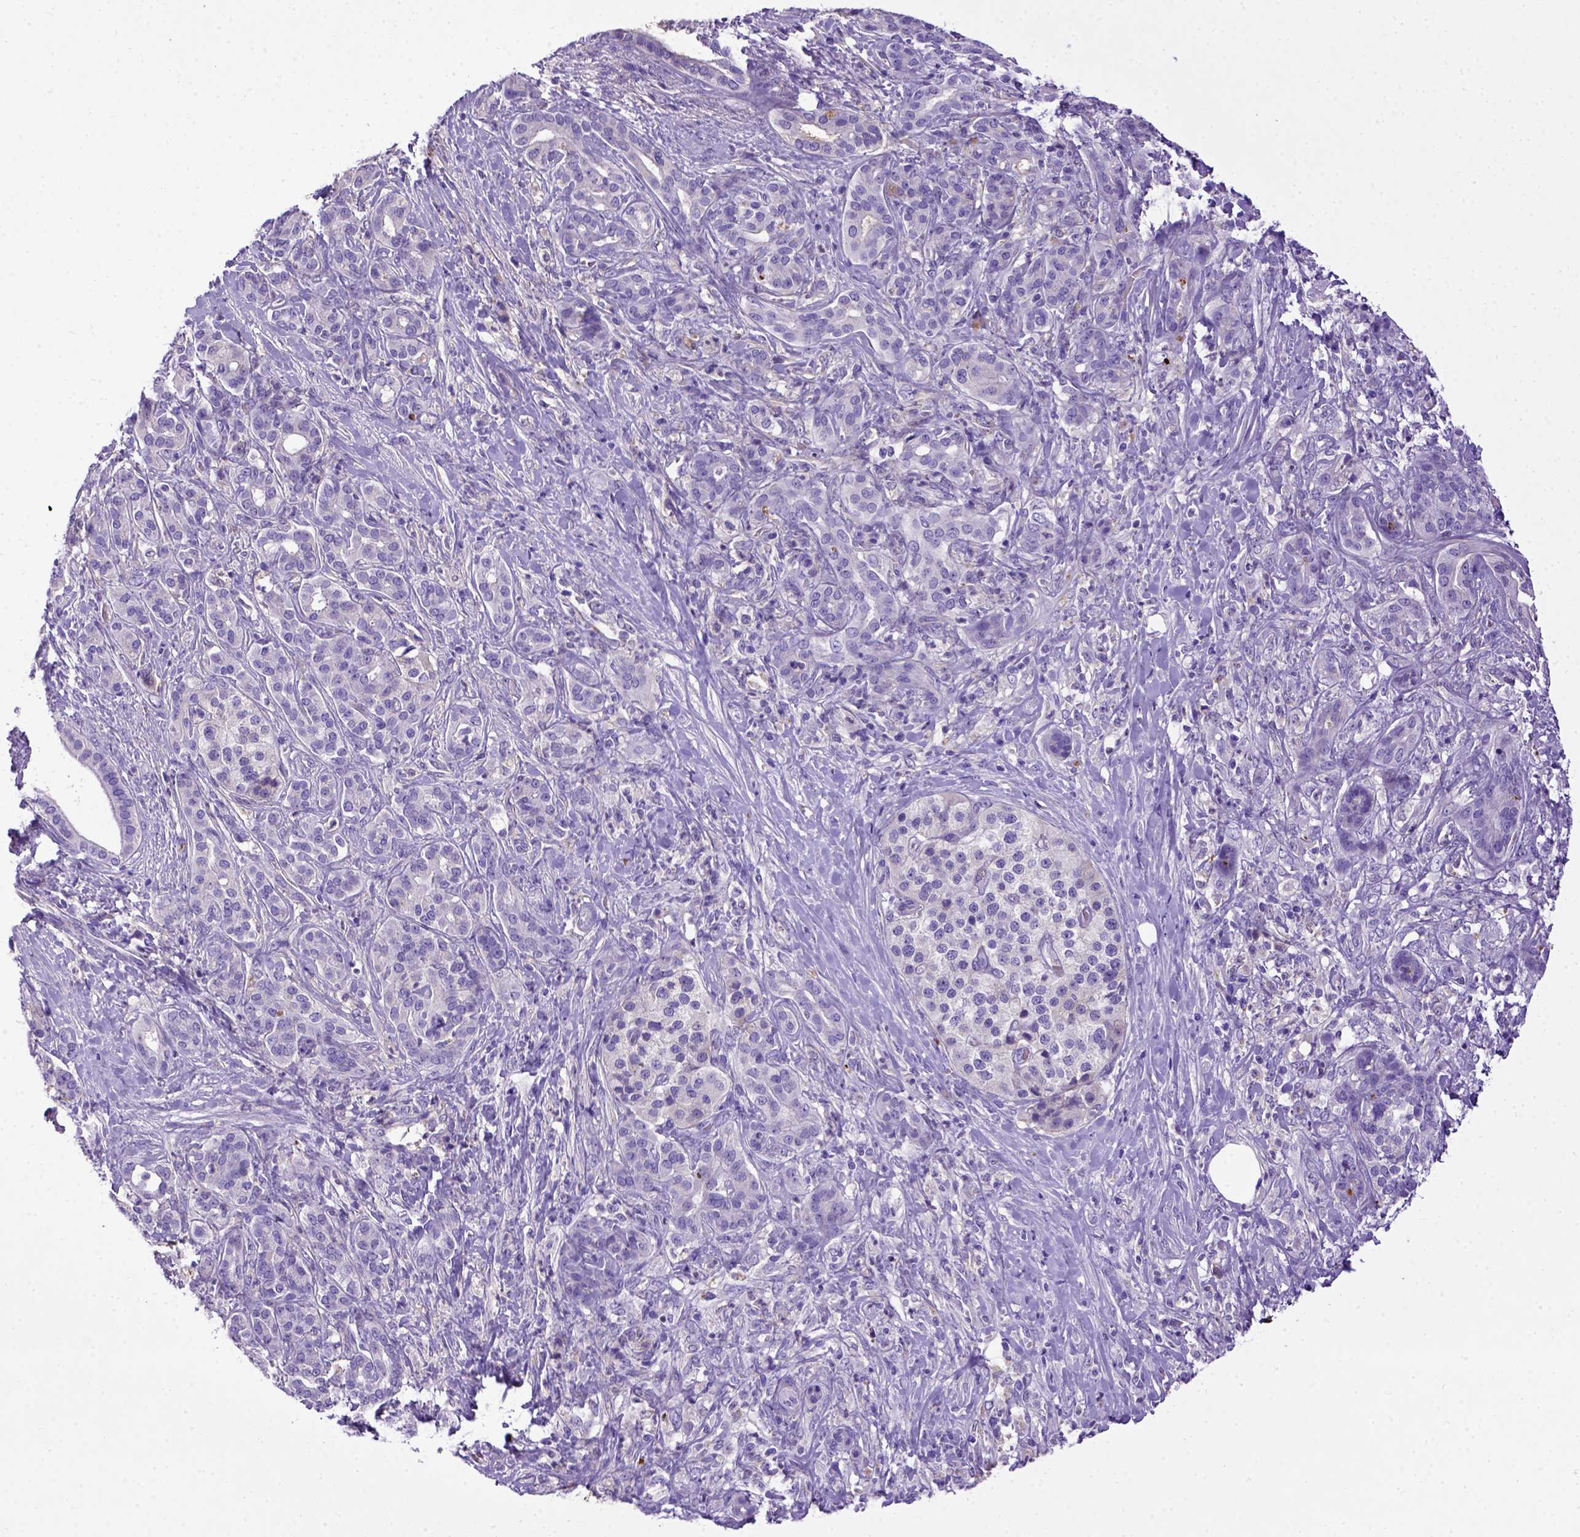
{"staining": {"intensity": "negative", "quantity": "none", "location": "none"}, "tissue": "pancreatic cancer", "cell_type": "Tumor cells", "image_type": "cancer", "snomed": [{"axis": "morphology", "description": "Normal tissue, NOS"}, {"axis": "morphology", "description": "Inflammation, NOS"}, {"axis": "morphology", "description": "Adenocarcinoma, NOS"}, {"axis": "topography", "description": "Pancreas"}], "caption": "Tumor cells show no significant protein staining in pancreatic cancer. (Stains: DAB immunohistochemistry with hematoxylin counter stain, Microscopy: brightfield microscopy at high magnification).", "gene": "ADAM12", "patient": {"sex": "male", "age": 57}}